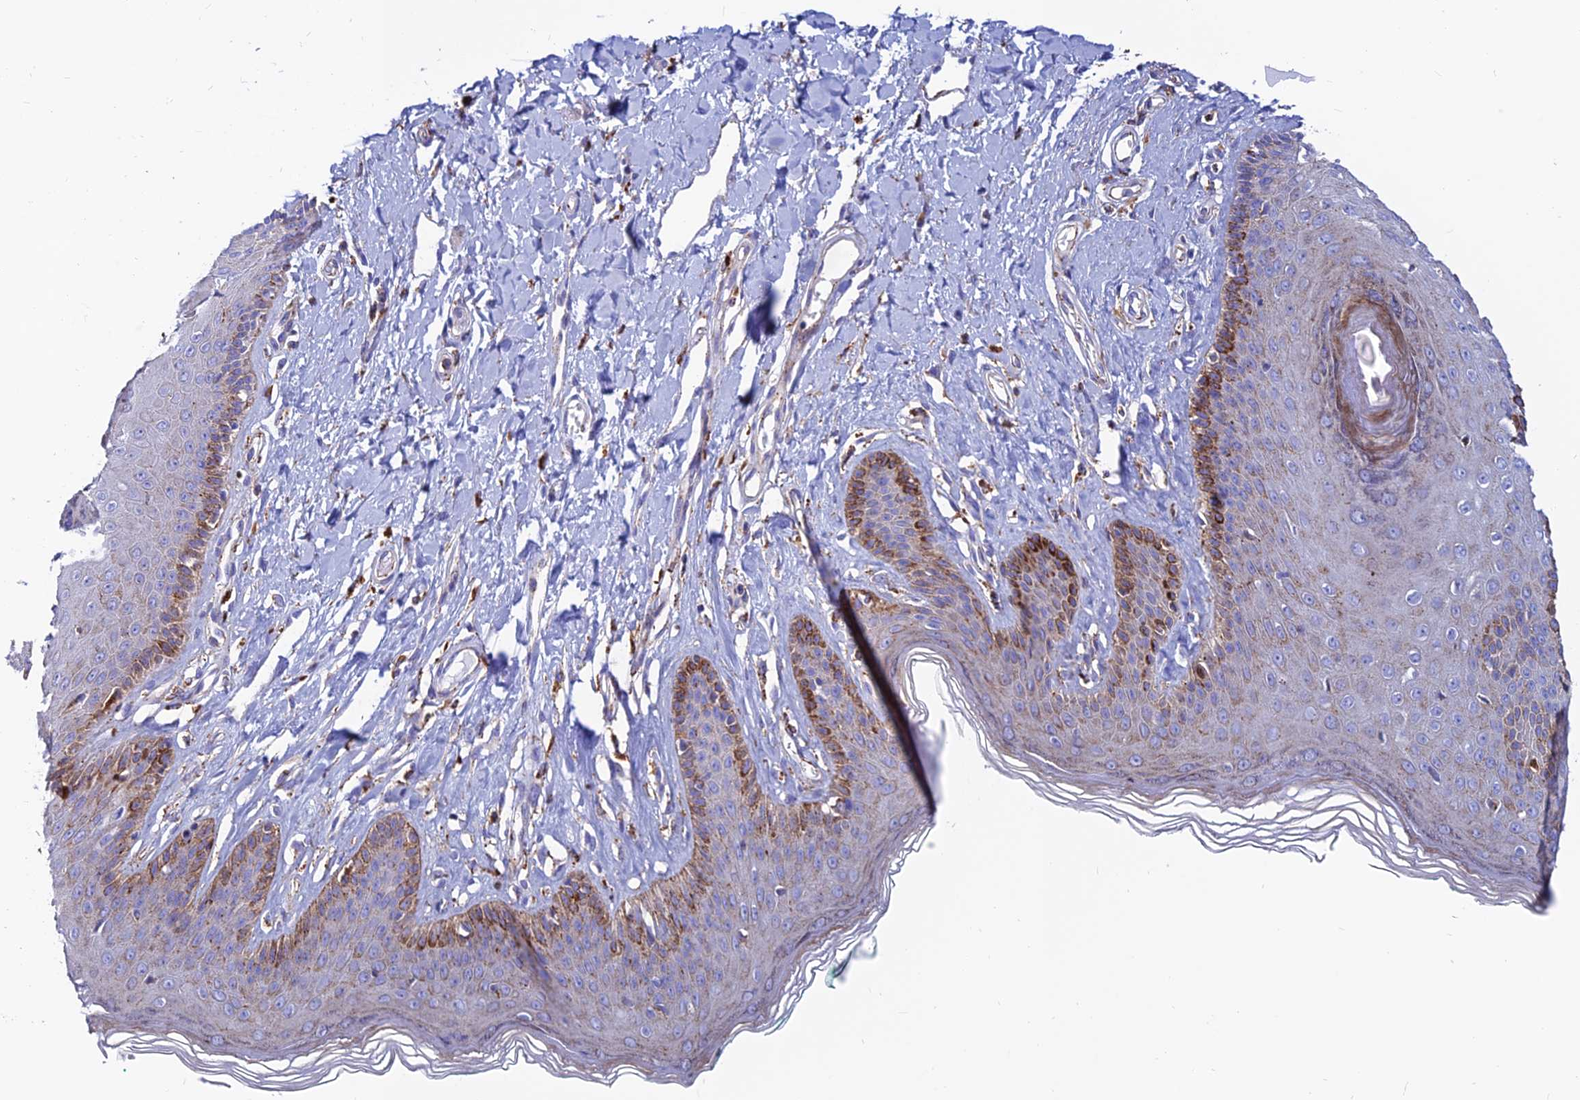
{"staining": {"intensity": "moderate", "quantity": "25%-75%", "location": "cytoplasmic/membranous"}, "tissue": "skin", "cell_type": "Epidermal cells", "image_type": "normal", "snomed": [{"axis": "morphology", "description": "Normal tissue, NOS"}, {"axis": "morphology", "description": "Squamous cell carcinoma, NOS"}, {"axis": "topography", "description": "Vulva"}], "caption": "This histopathology image displays normal skin stained with immunohistochemistry to label a protein in brown. The cytoplasmic/membranous of epidermal cells show moderate positivity for the protein. Nuclei are counter-stained blue.", "gene": "SPNS1", "patient": {"sex": "female", "age": 85}}